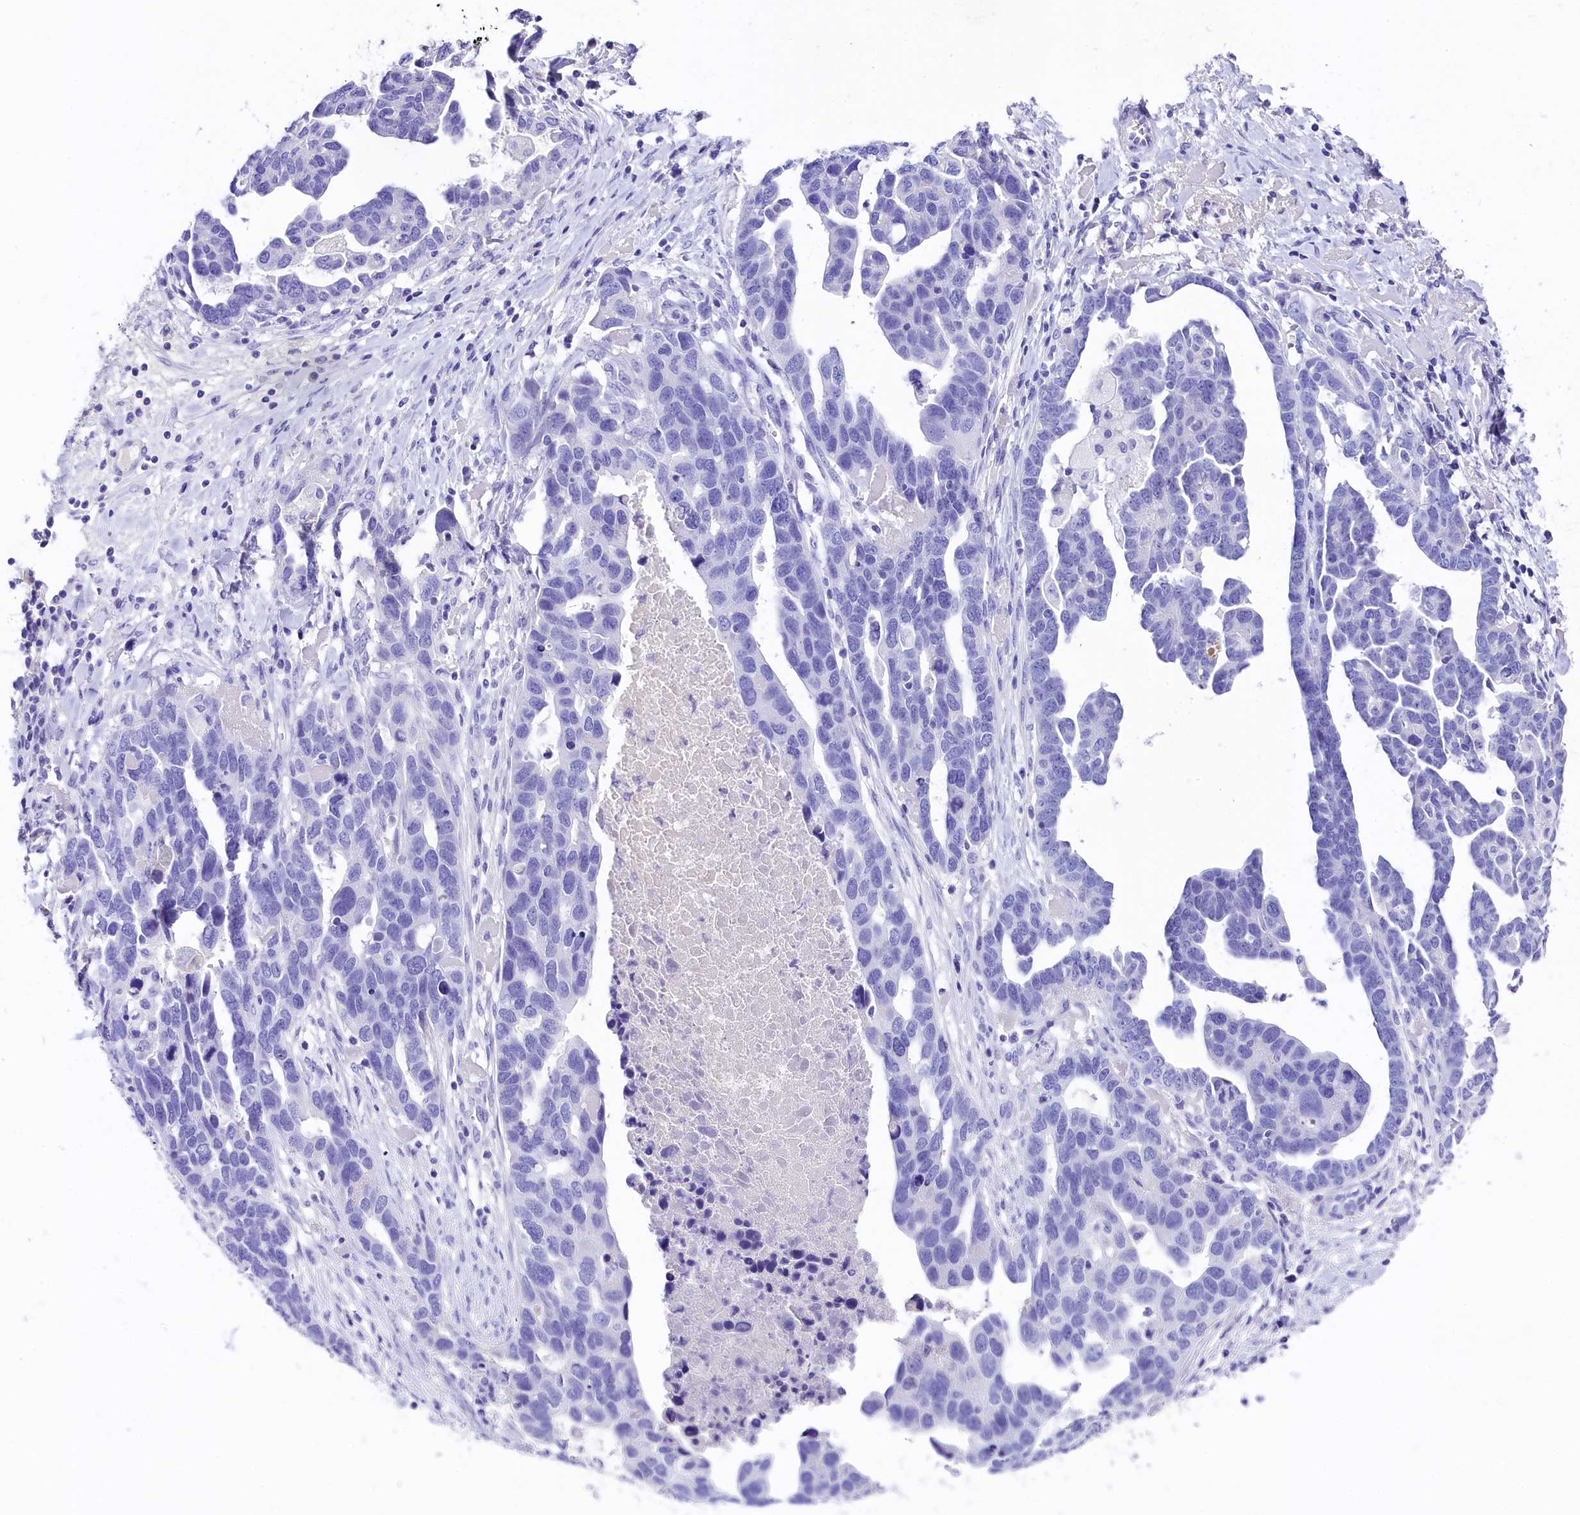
{"staining": {"intensity": "negative", "quantity": "none", "location": "none"}, "tissue": "ovarian cancer", "cell_type": "Tumor cells", "image_type": "cancer", "snomed": [{"axis": "morphology", "description": "Cystadenocarcinoma, serous, NOS"}, {"axis": "topography", "description": "Ovary"}], "caption": "An IHC photomicrograph of ovarian serous cystadenocarcinoma is shown. There is no staining in tumor cells of ovarian serous cystadenocarcinoma.", "gene": "SKIDA1", "patient": {"sex": "female", "age": 54}}